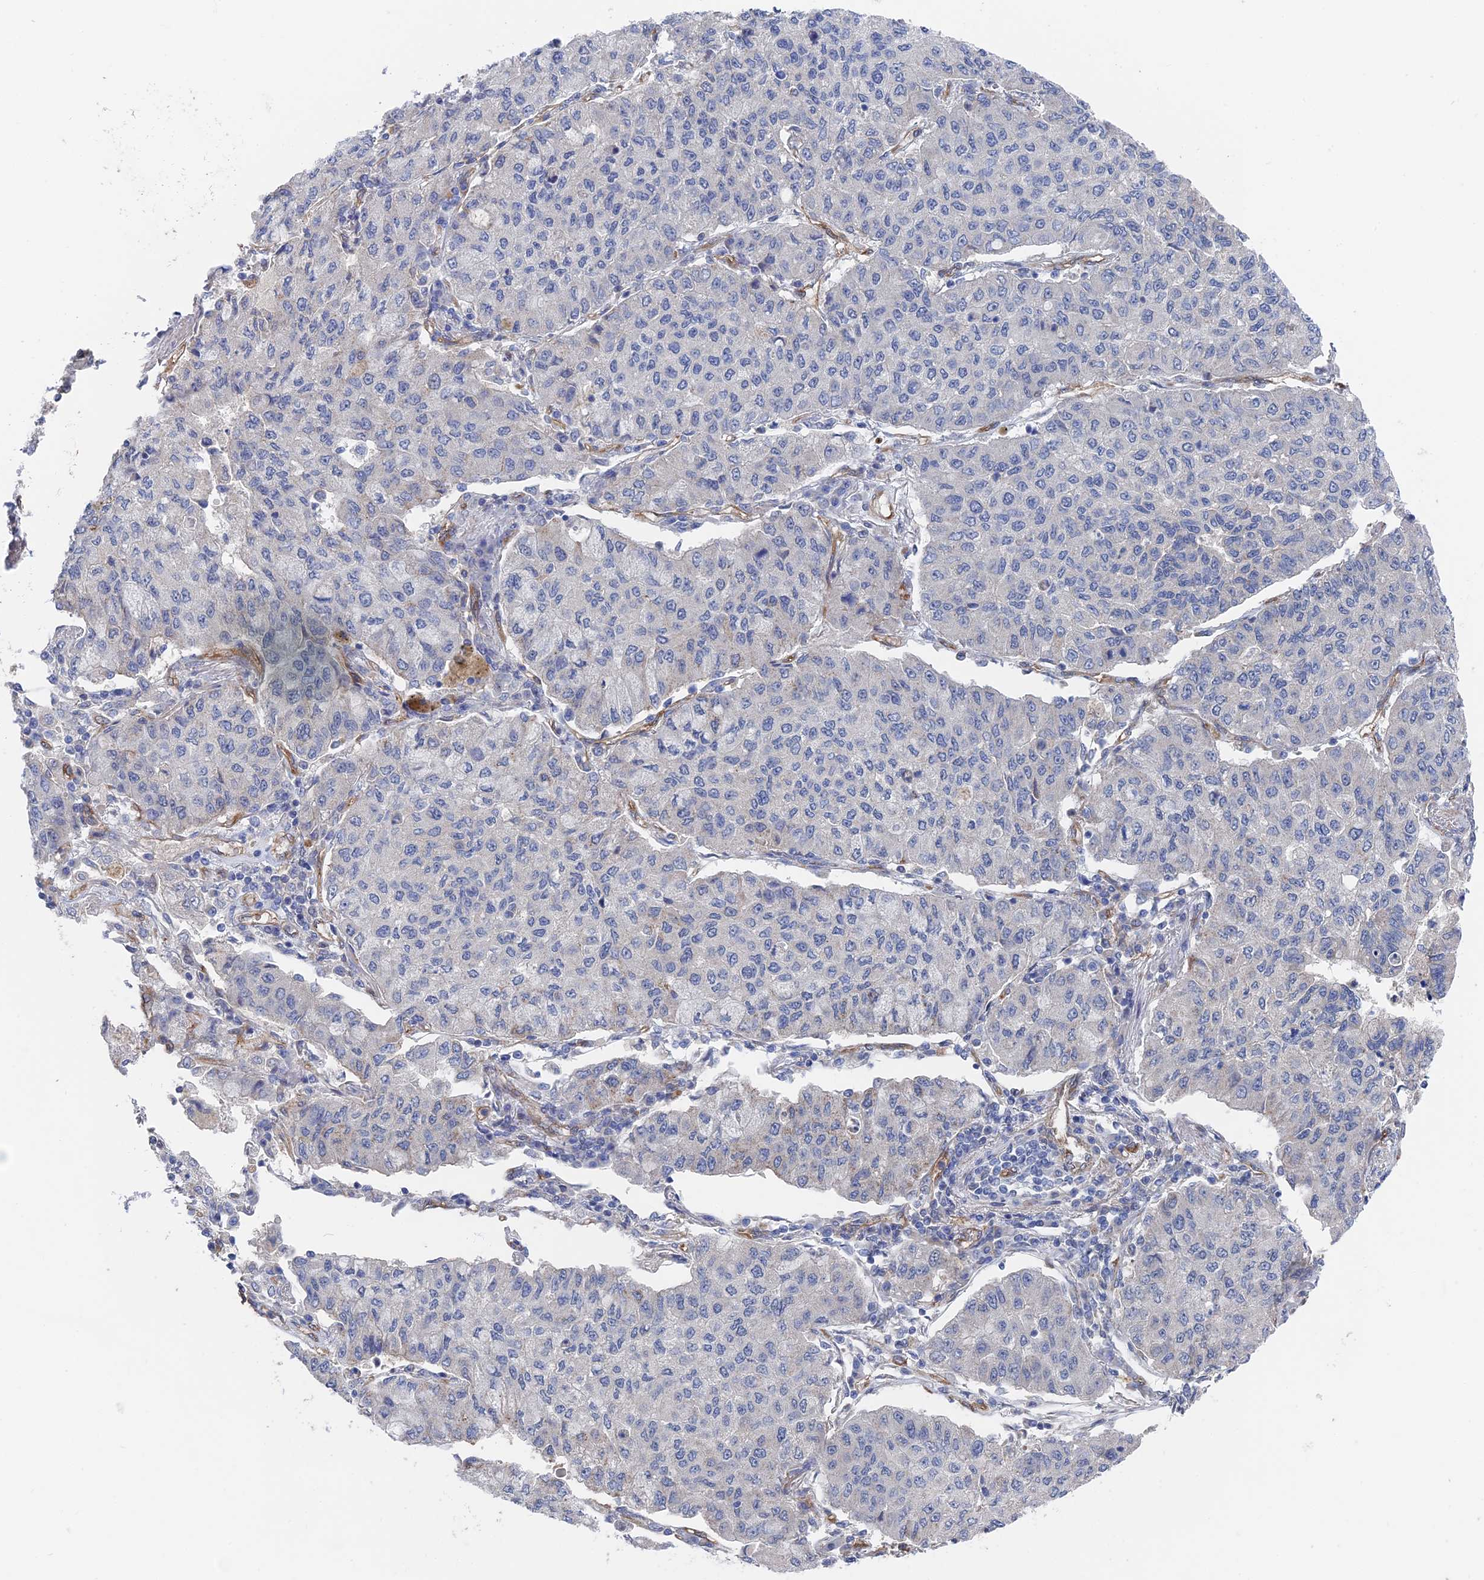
{"staining": {"intensity": "negative", "quantity": "none", "location": "none"}, "tissue": "lung cancer", "cell_type": "Tumor cells", "image_type": "cancer", "snomed": [{"axis": "morphology", "description": "Squamous cell carcinoma, NOS"}, {"axis": "topography", "description": "Lung"}], "caption": "Lung cancer stained for a protein using immunohistochemistry exhibits no expression tumor cells.", "gene": "ARAP3", "patient": {"sex": "male", "age": 74}}